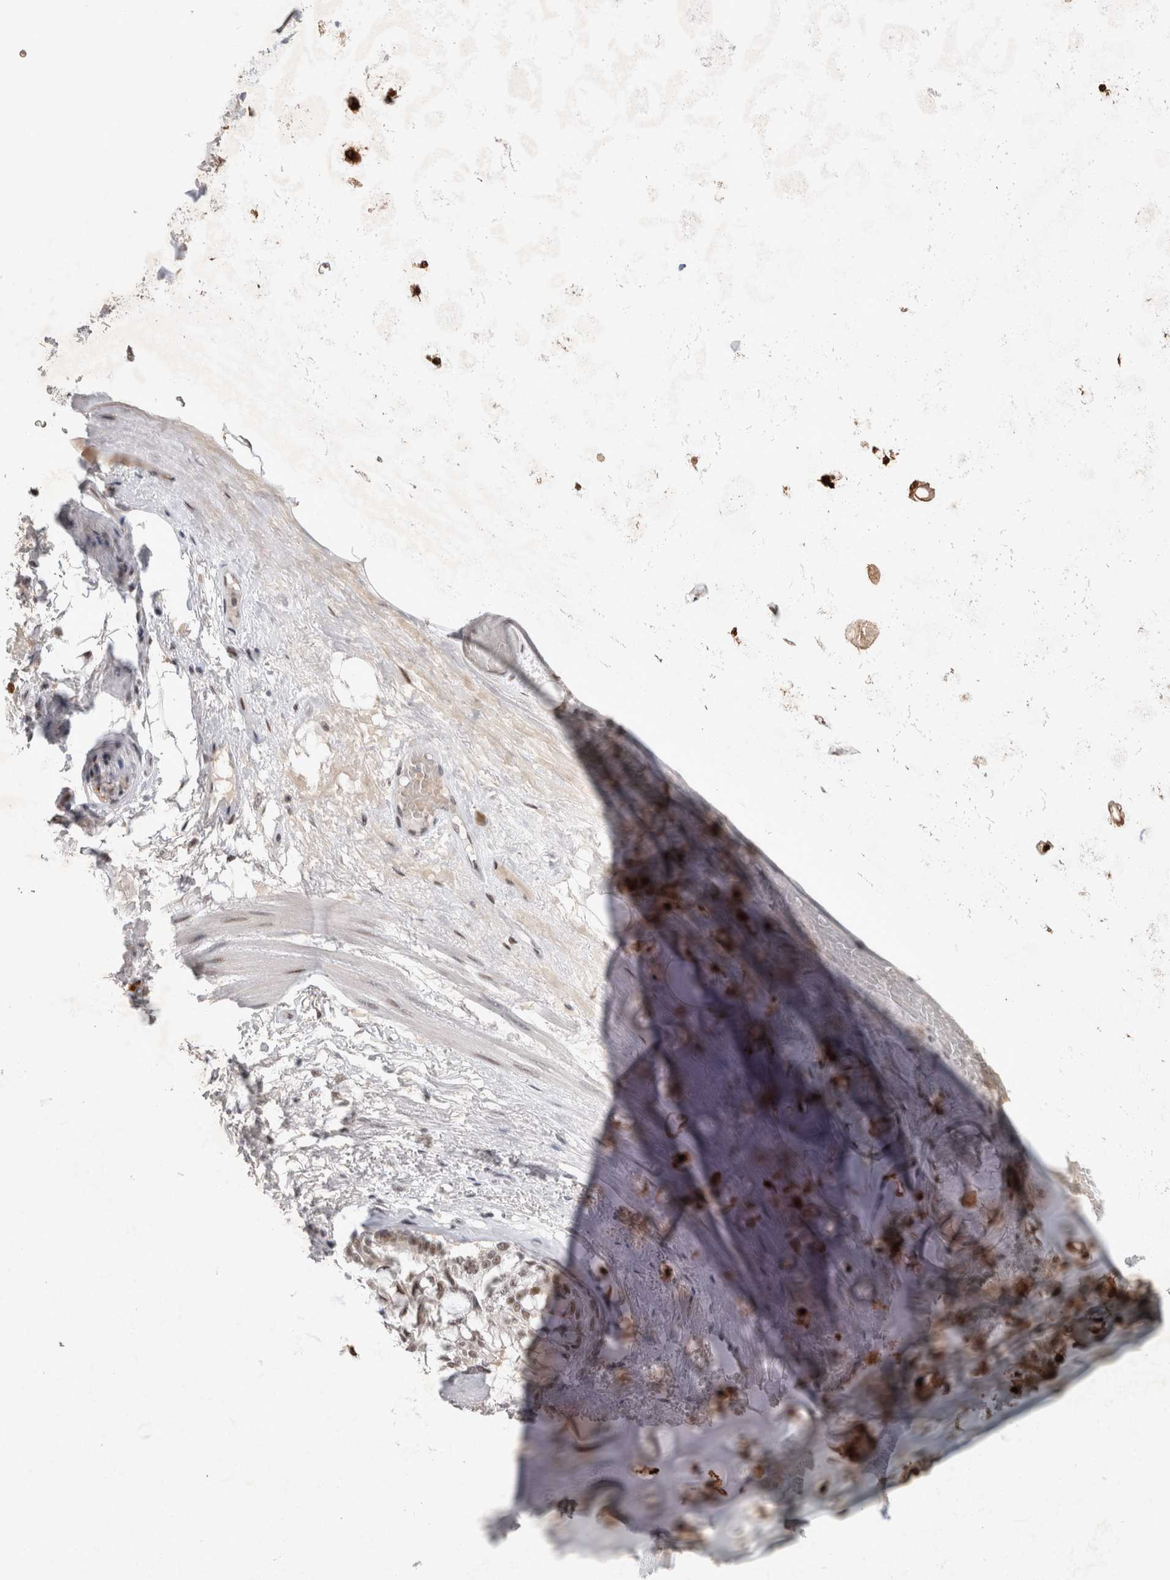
{"staining": {"intensity": "moderate", "quantity": "25%-75%", "location": "nuclear"}, "tissue": "adipose tissue", "cell_type": "Adipocytes", "image_type": "normal", "snomed": [{"axis": "morphology", "description": "Normal tissue, NOS"}, {"axis": "topography", "description": "Bronchus"}], "caption": "Benign adipose tissue exhibits moderate nuclear staining in about 25%-75% of adipocytes, visualized by immunohistochemistry.", "gene": "HESX1", "patient": {"sex": "male", "age": 66}}